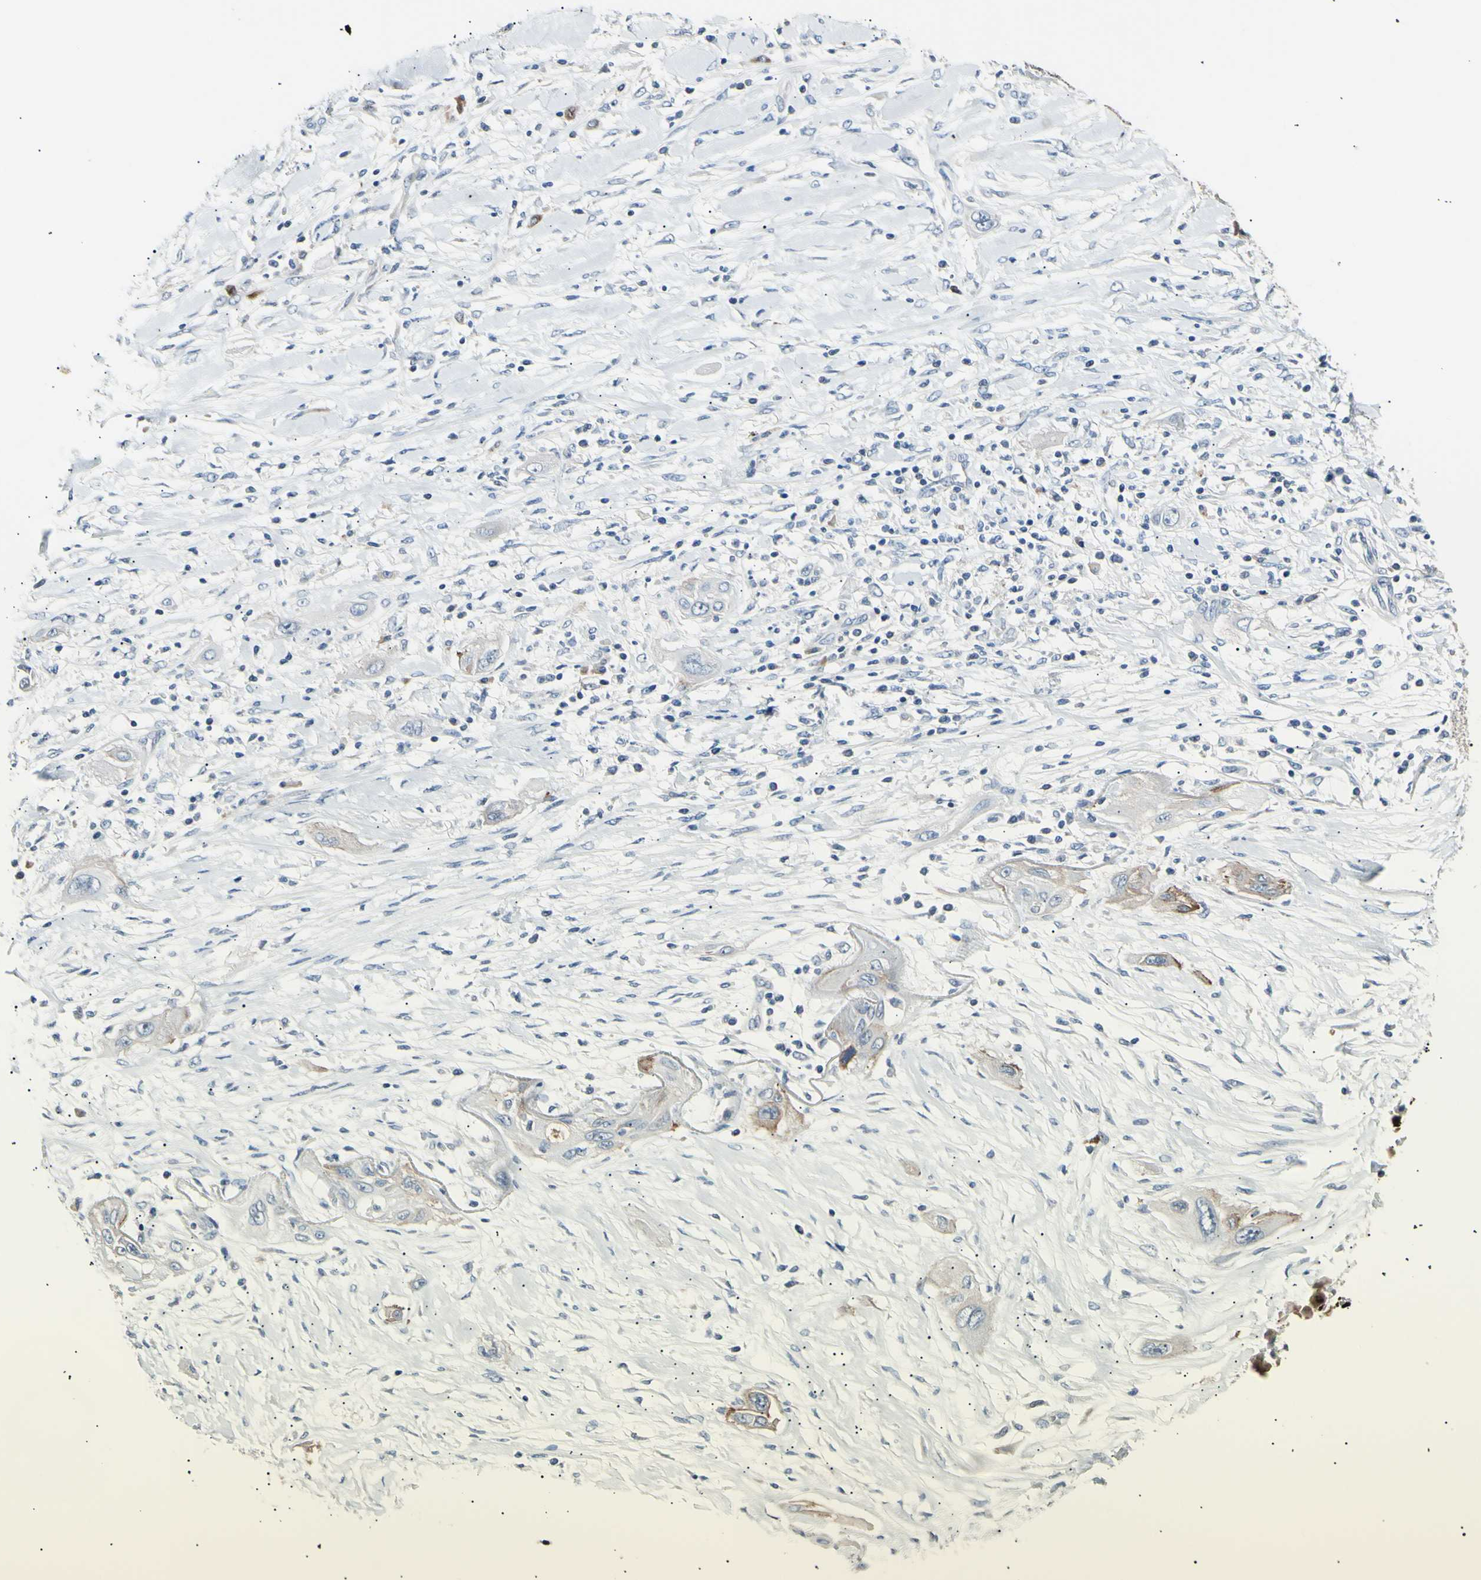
{"staining": {"intensity": "weak", "quantity": "<25%", "location": "cytoplasmic/membranous"}, "tissue": "lung cancer", "cell_type": "Tumor cells", "image_type": "cancer", "snomed": [{"axis": "morphology", "description": "Squamous cell carcinoma, NOS"}, {"axis": "topography", "description": "Lung"}], "caption": "Immunohistochemistry (IHC) of human lung cancer exhibits no expression in tumor cells. Nuclei are stained in blue.", "gene": "LDLR", "patient": {"sex": "female", "age": 47}}